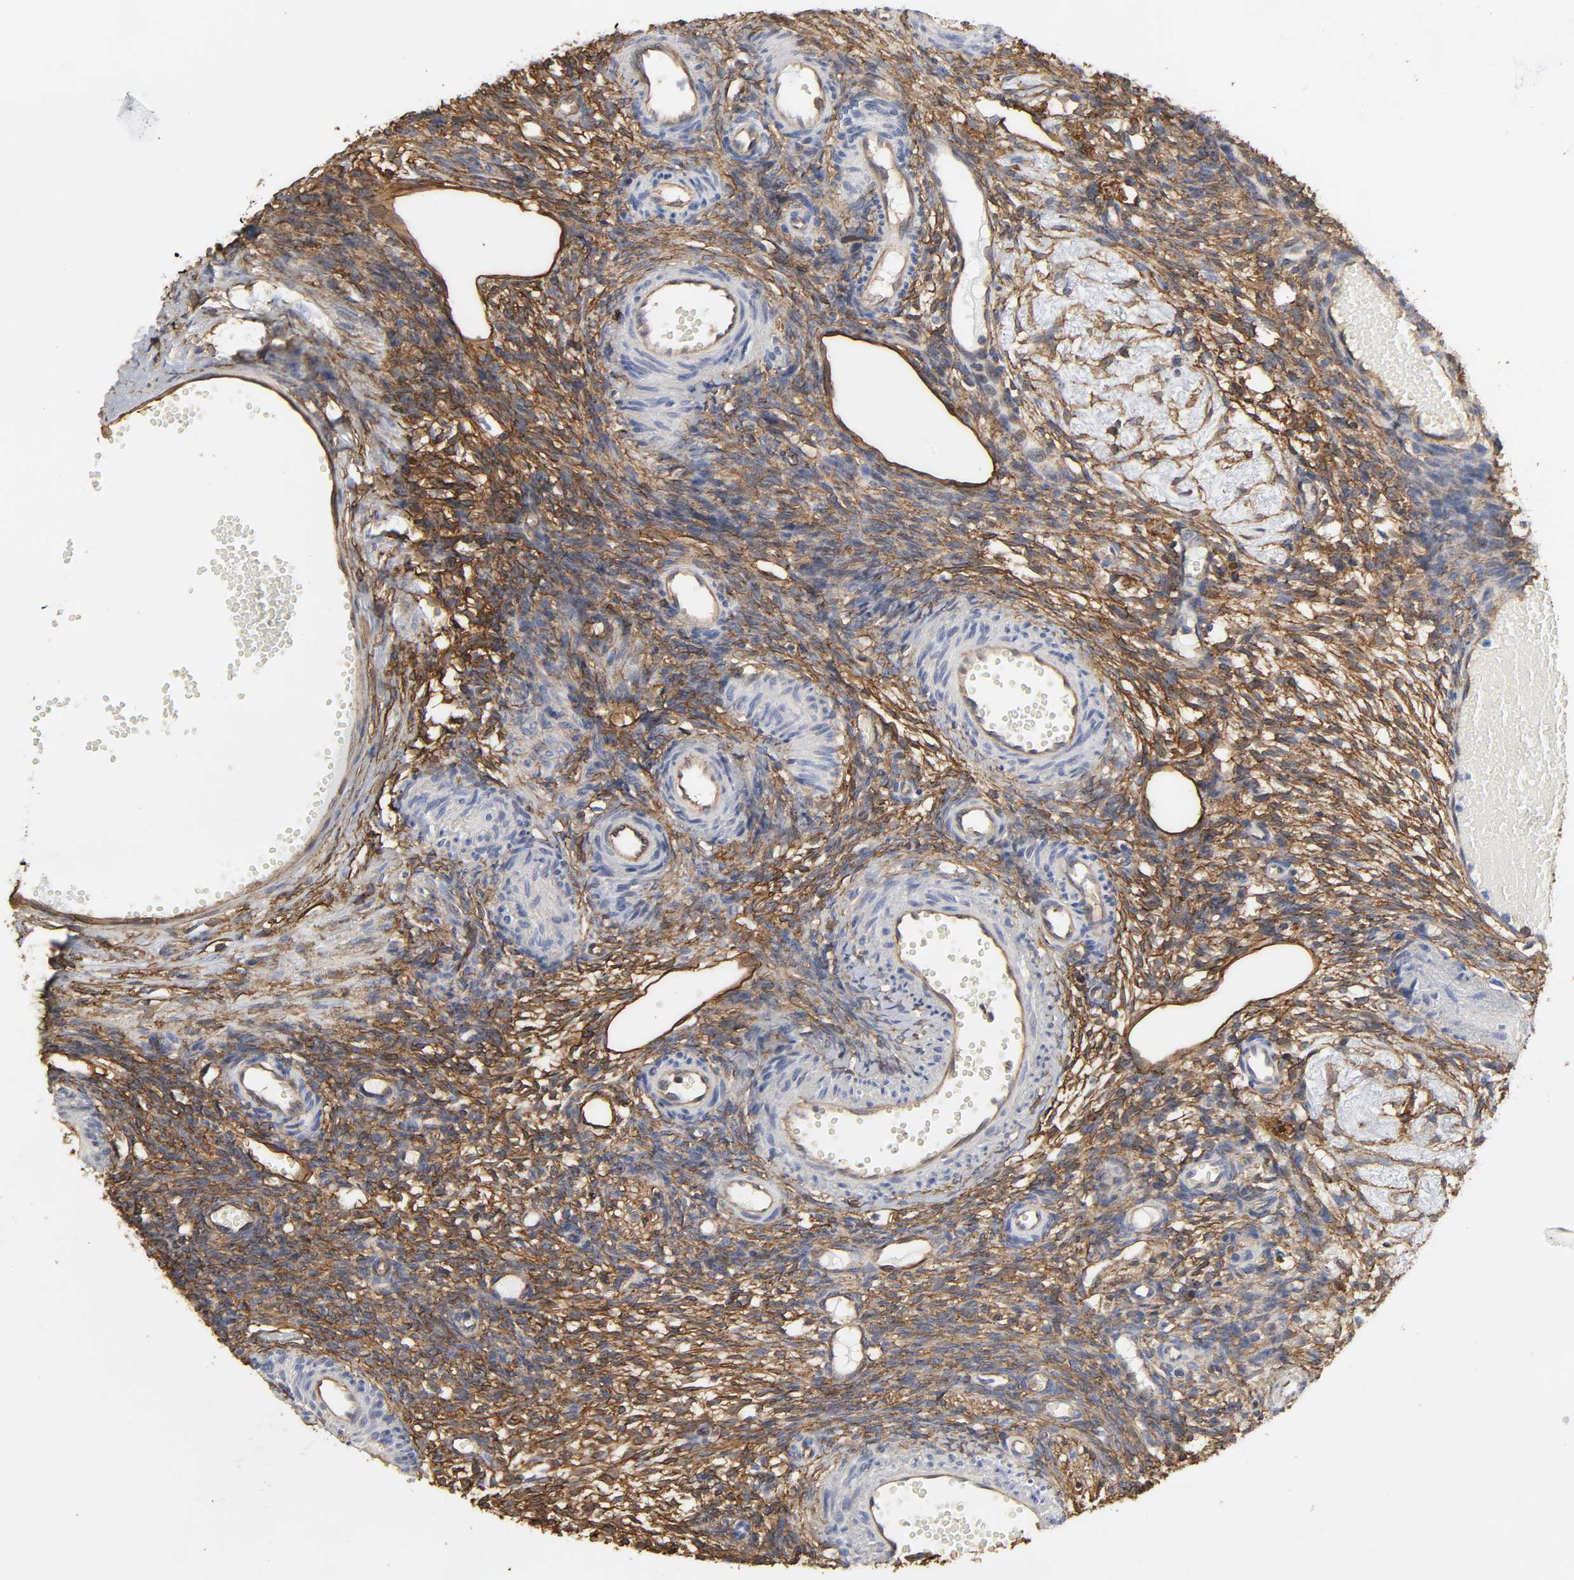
{"staining": {"intensity": "moderate", "quantity": "25%-75%", "location": "cytoplasmic/membranous"}, "tissue": "ovary", "cell_type": "Ovarian stroma cells", "image_type": "normal", "snomed": [{"axis": "morphology", "description": "Normal tissue, NOS"}, {"axis": "topography", "description": "Ovary"}], "caption": "This histopathology image demonstrates IHC staining of unremarkable human ovary, with medium moderate cytoplasmic/membranous staining in approximately 25%-75% of ovarian stroma cells.", "gene": "ANXA2", "patient": {"sex": "female", "age": 35}}